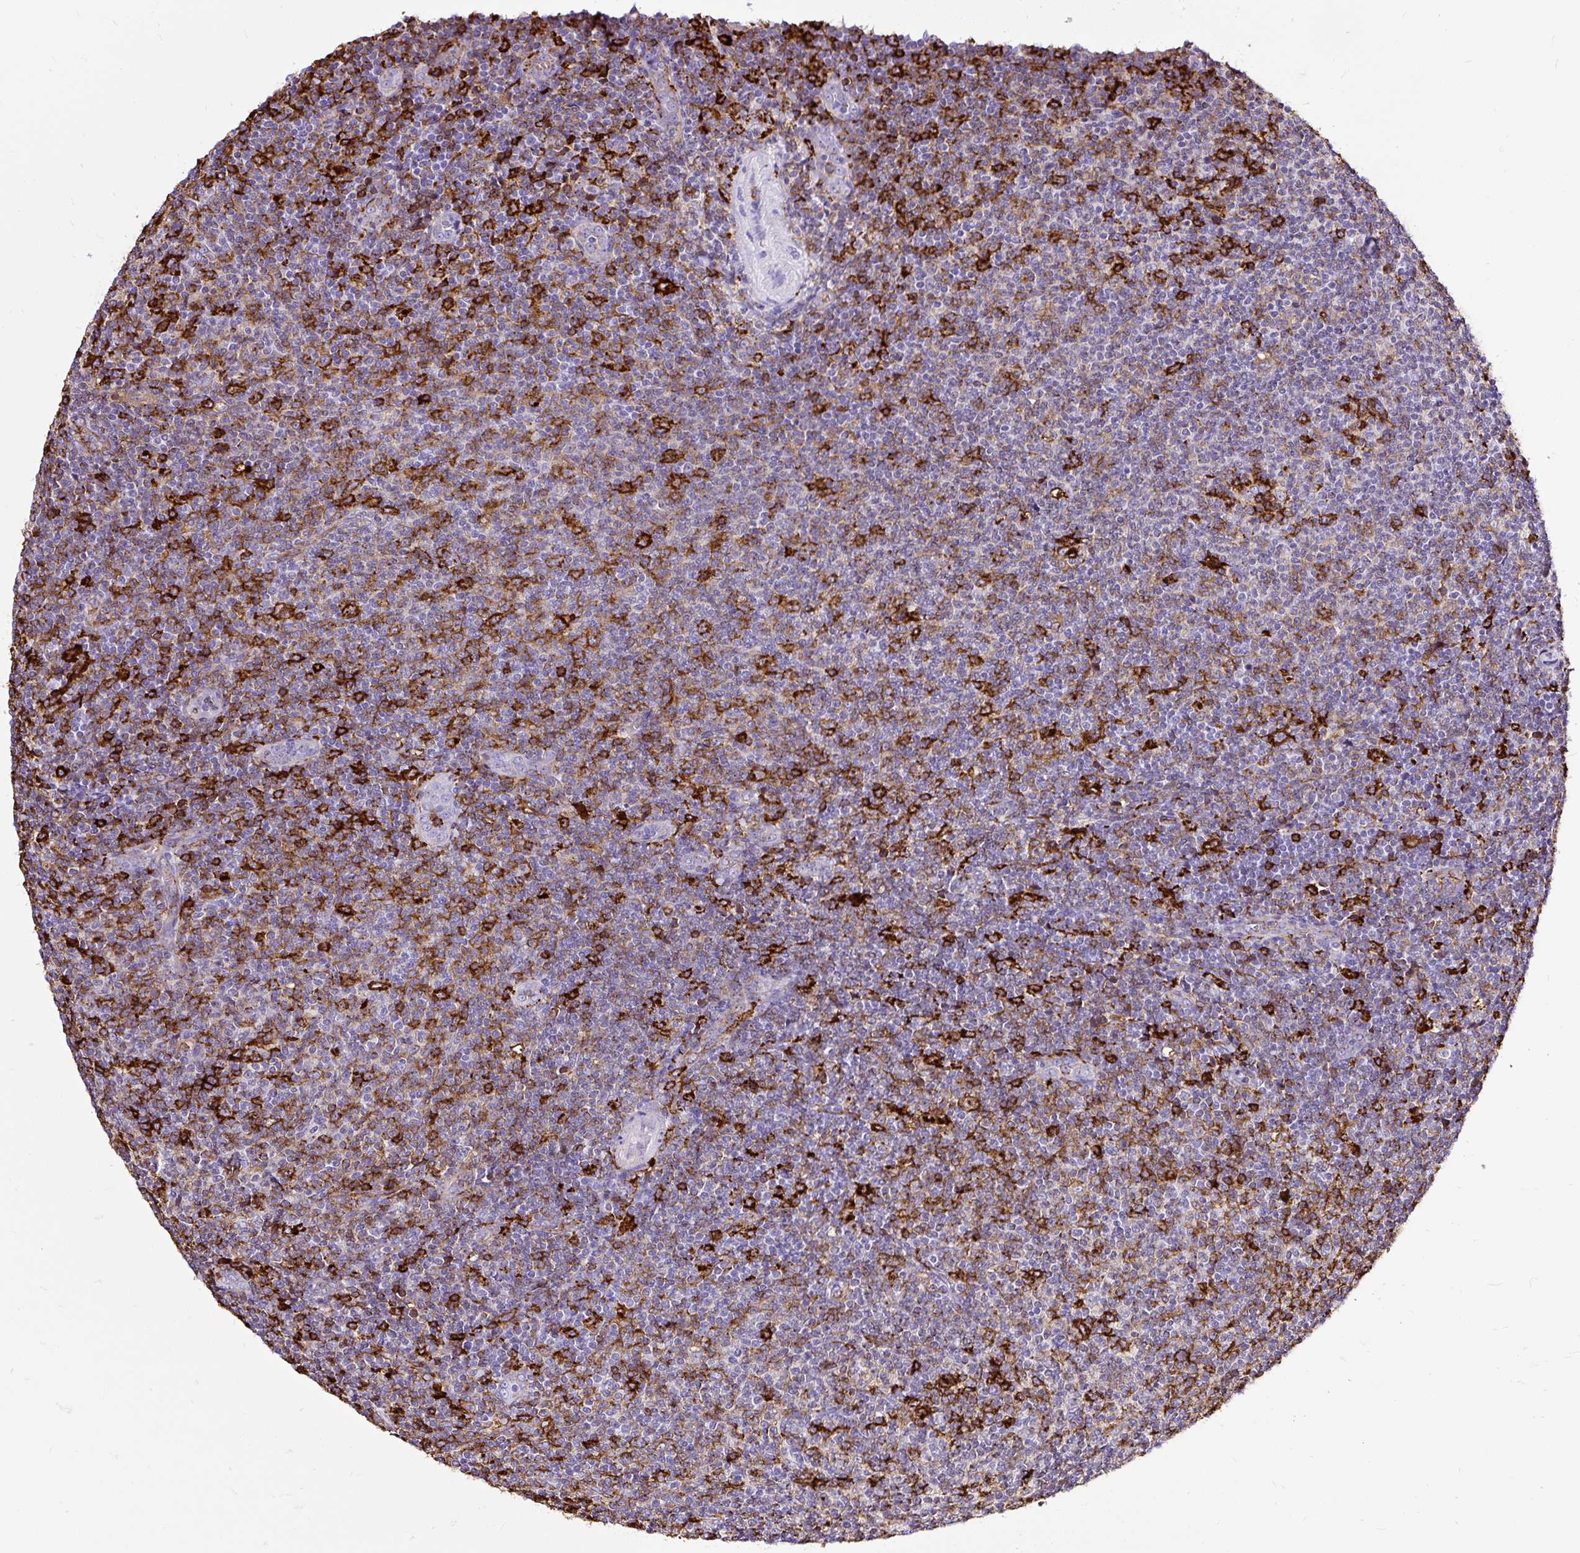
{"staining": {"intensity": "moderate", "quantity": "<25%", "location": "cytoplasmic/membranous"}, "tissue": "lymphoma", "cell_type": "Tumor cells", "image_type": "cancer", "snomed": [{"axis": "morphology", "description": "Malignant lymphoma, non-Hodgkin's type, Low grade"}, {"axis": "topography", "description": "Lymph node"}], "caption": "Lymphoma tissue shows moderate cytoplasmic/membranous positivity in approximately <25% of tumor cells", "gene": "HLA-DRA", "patient": {"sex": "male", "age": 66}}